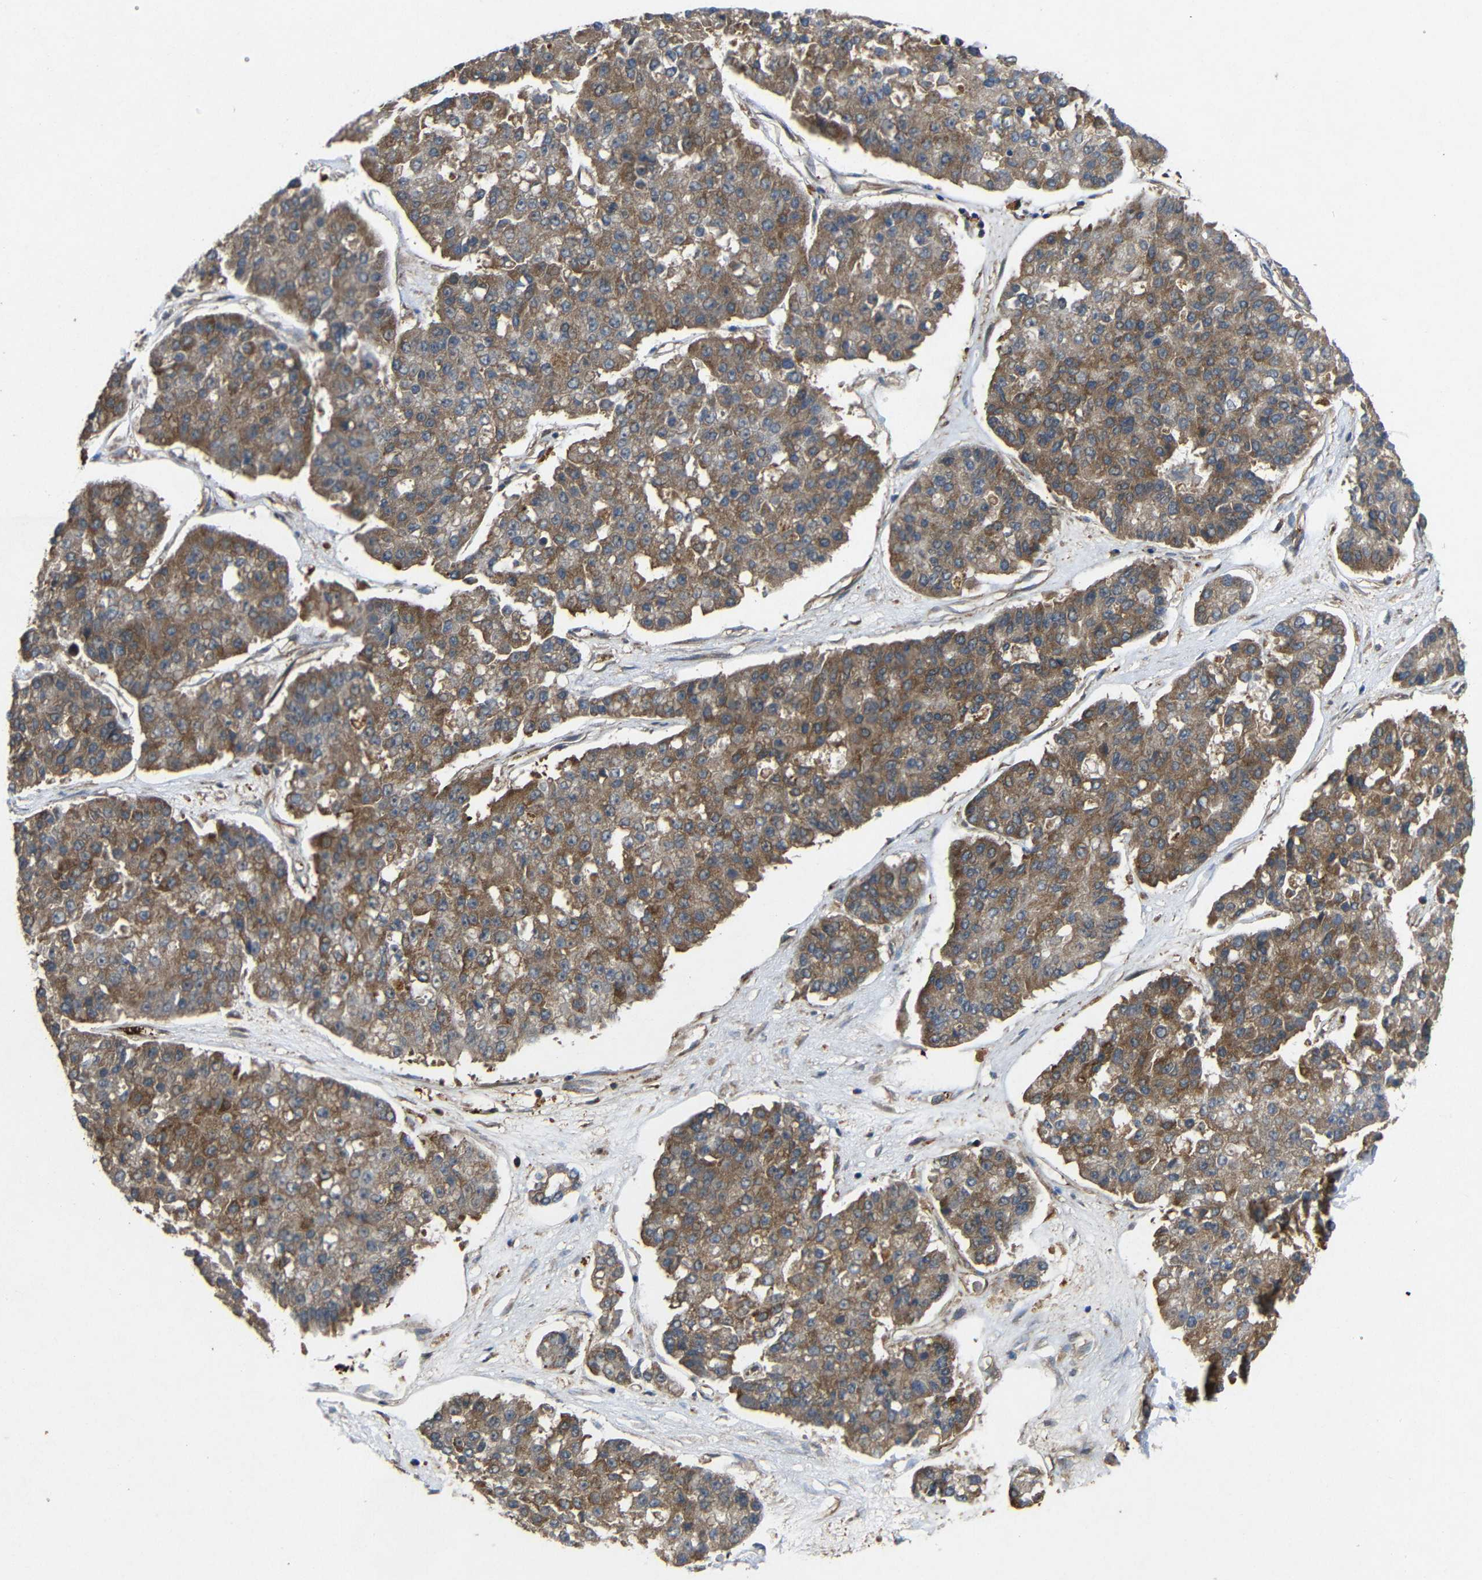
{"staining": {"intensity": "moderate", "quantity": ">75%", "location": "cytoplasmic/membranous"}, "tissue": "pancreatic cancer", "cell_type": "Tumor cells", "image_type": "cancer", "snomed": [{"axis": "morphology", "description": "Adenocarcinoma, NOS"}, {"axis": "topography", "description": "Pancreas"}], "caption": "Pancreatic cancer (adenocarcinoma) stained for a protein exhibits moderate cytoplasmic/membranous positivity in tumor cells. Using DAB (3,3'-diaminobenzidine) (brown) and hematoxylin (blue) stains, captured at high magnification using brightfield microscopy.", "gene": "EIF2S1", "patient": {"sex": "male", "age": 50}}